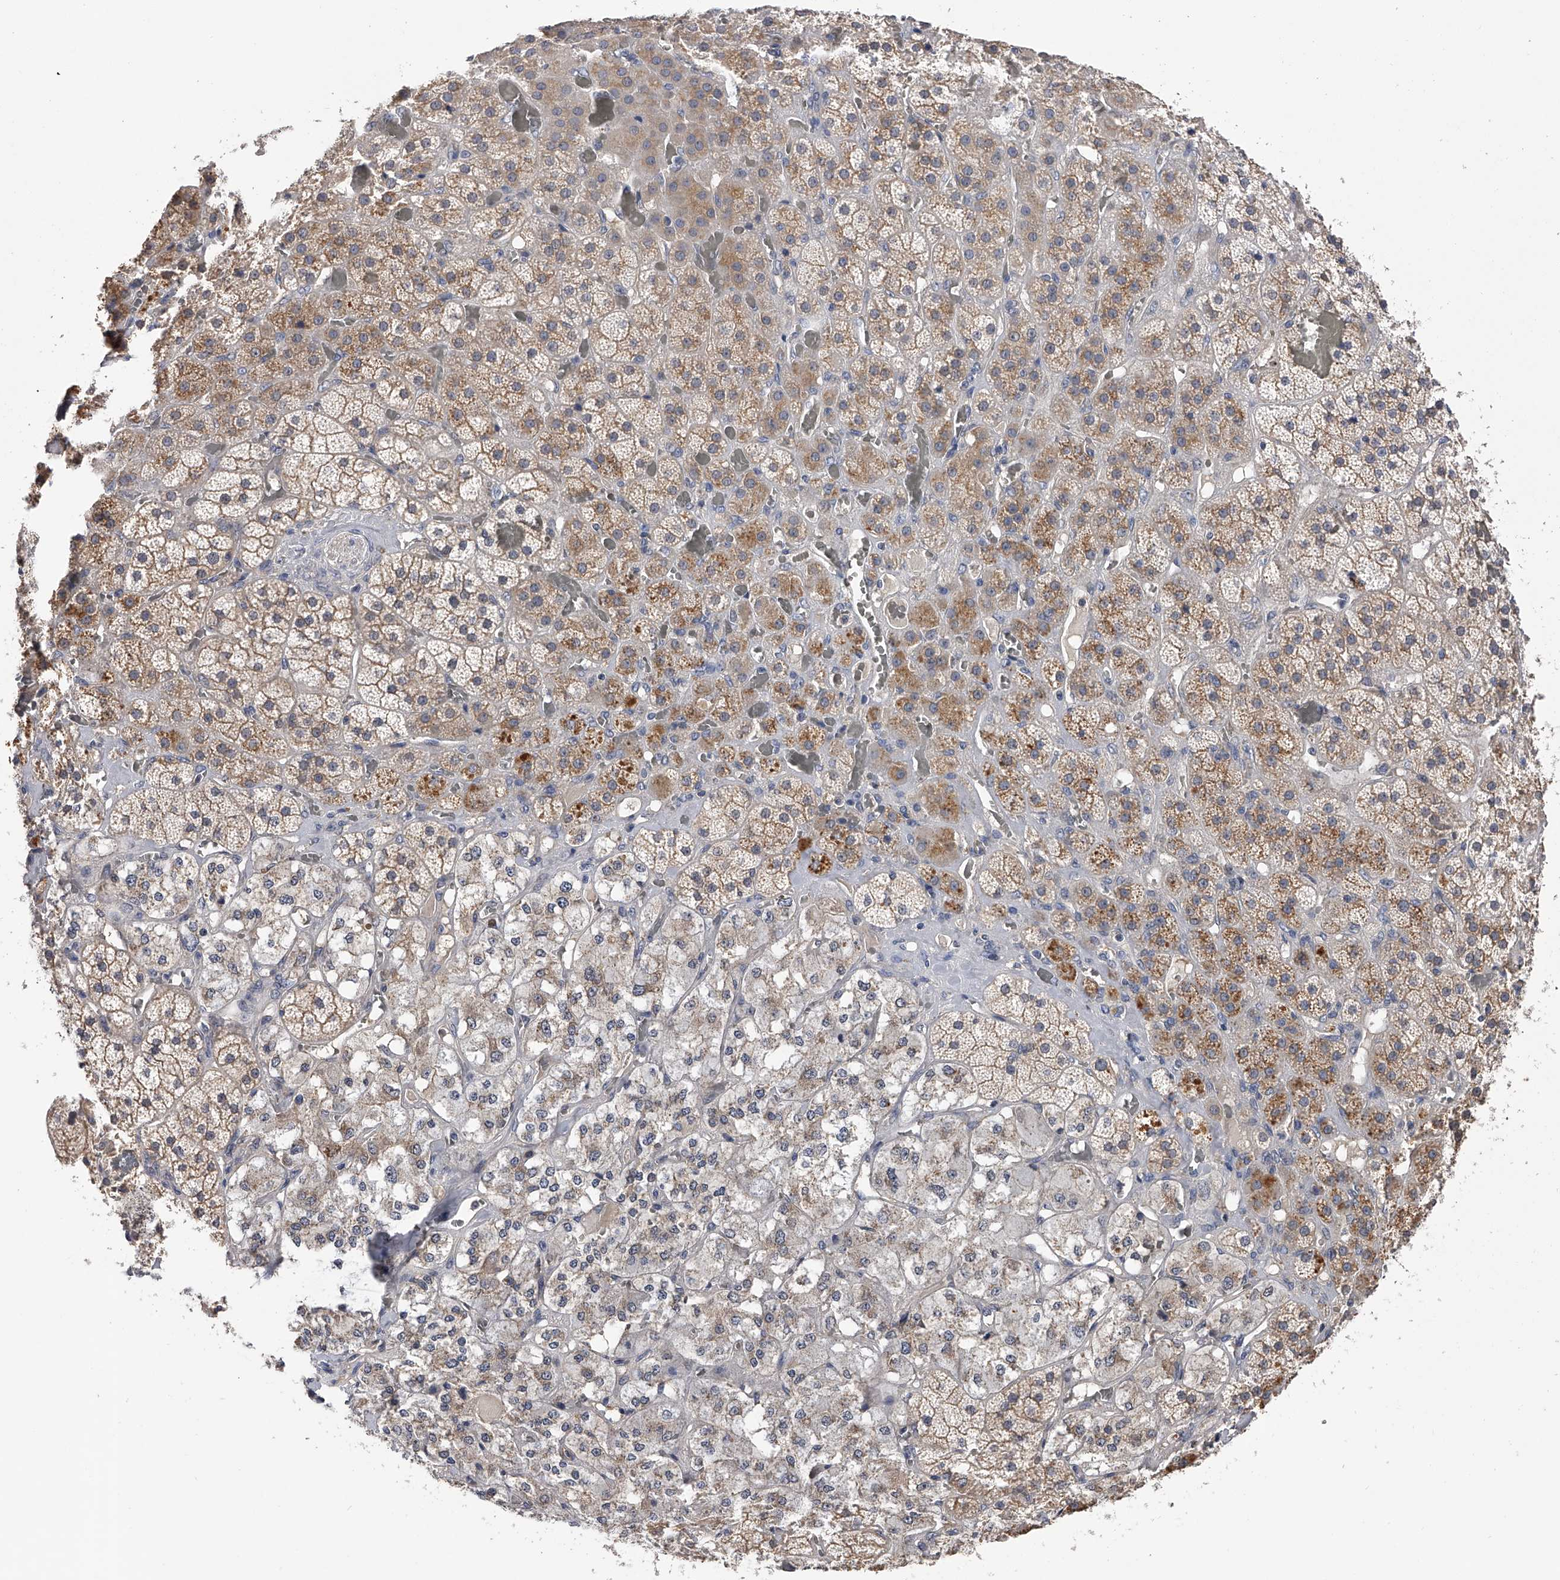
{"staining": {"intensity": "weak", "quantity": ">75%", "location": "cytoplasmic/membranous"}, "tissue": "adrenal gland", "cell_type": "Glandular cells", "image_type": "normal", "snomed": [{"axis": "morphology", "description": "Normal tissue, NOS"}, {"axis": "topography", "description": "Adrenal gland"}], "caption": "This photomicrograph demonstrates IHC staining of unremarkable human adrenal gland, with low weak cytoplasmic/membranous staining in about >75% of glandular cells.", "gene": "CFAP298", "patient": {"sex": "male", "age": 57}}